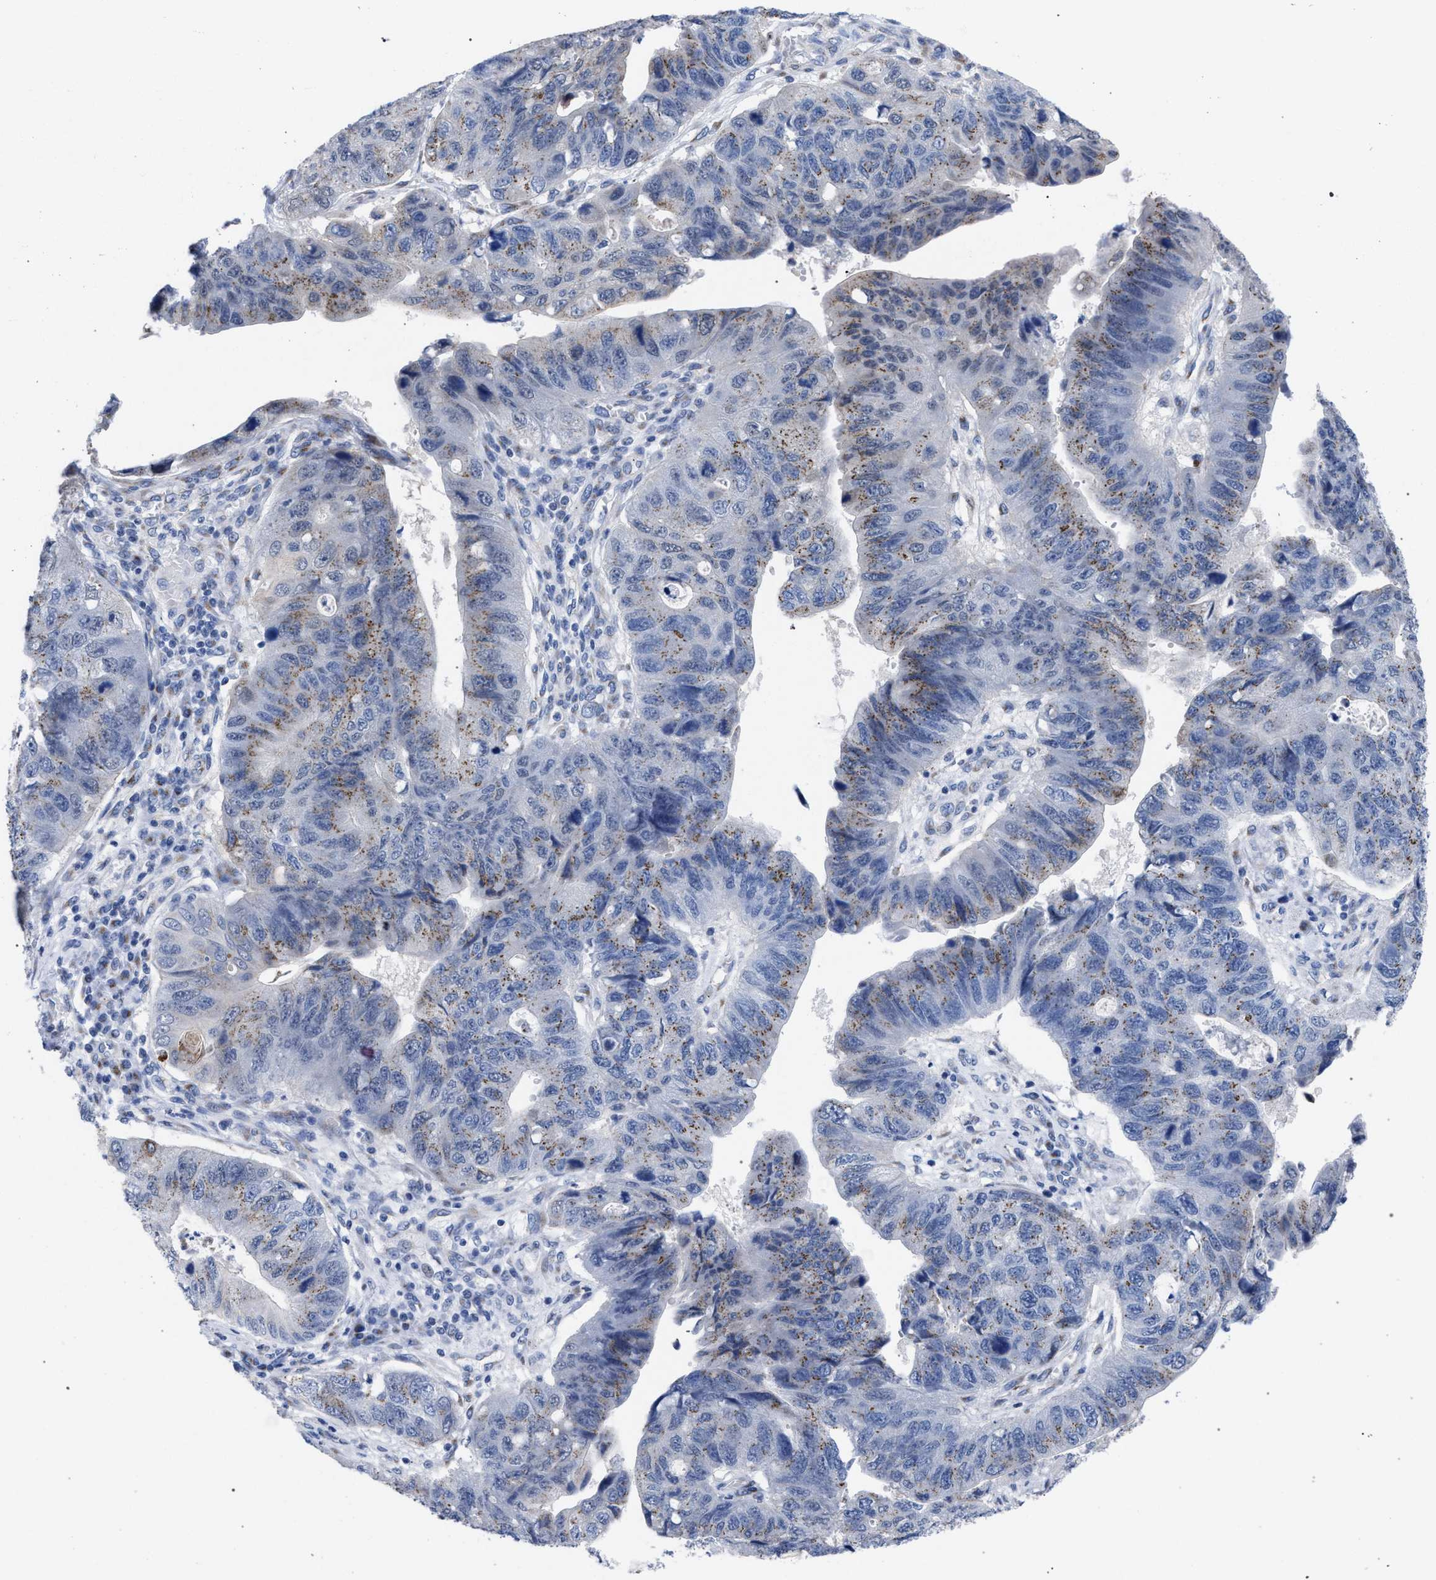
{"staining": {"intensity": "moderate", "quantity": ">75%", "location": "cytoplasmic/membranous"}, "tissue": "stomach cancer", "cell_type": "Tumor cells", "image_type": "cancer", "snomed": [{"axis": "morphology", "description": "Adenocarcinoma, NOS"}, {"axis": "topography", "description": "Stomach"}], "caption": "Human stomach cancer stained for a protein (brown) reveals moderate cytoplasmic/membranous positive positivity in approximately >75% of tumor cells.", "gene": "GOLGA2", "patient": {"sex": "male", "age": 59}}